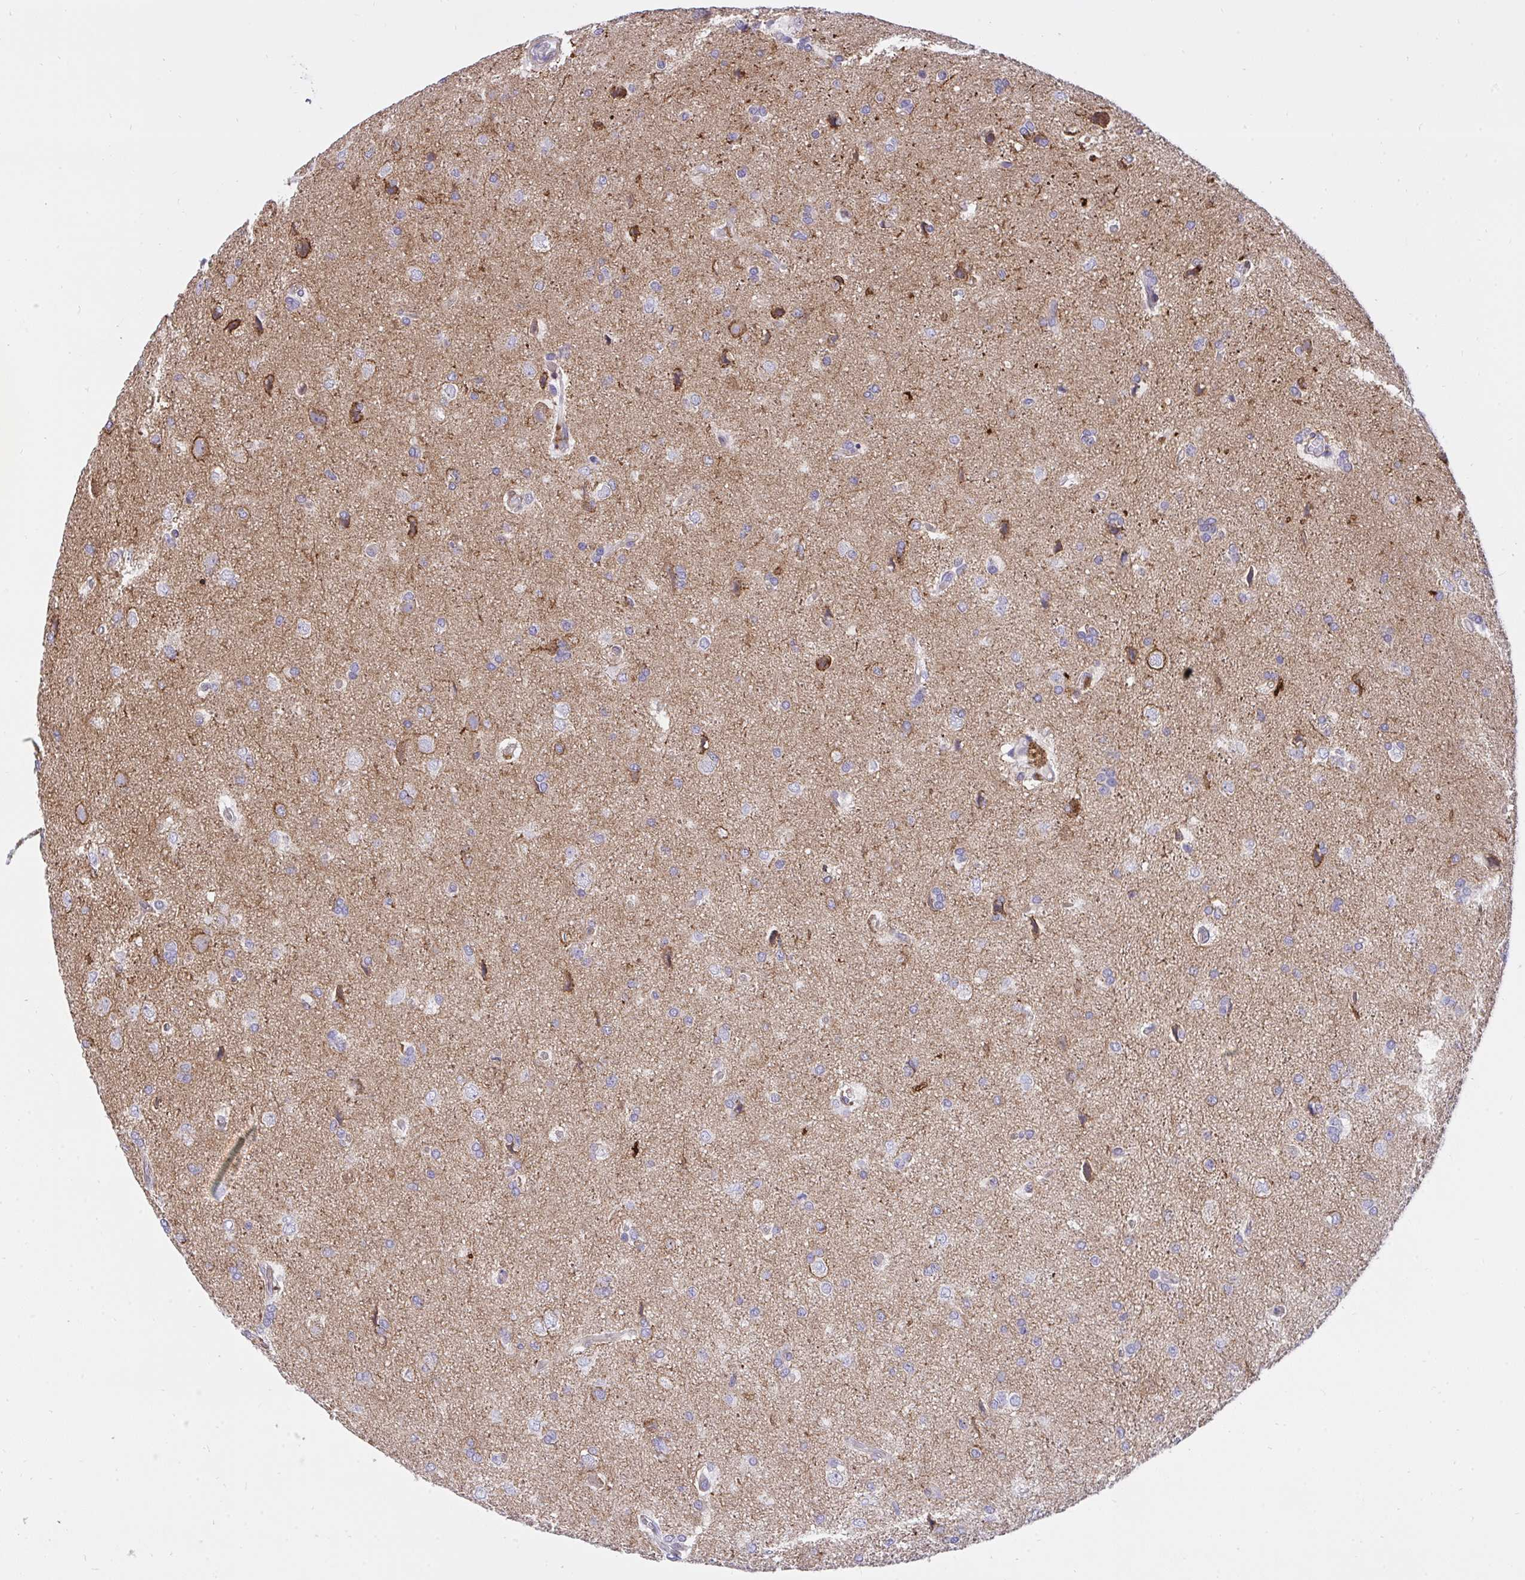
{"staining": {"intensity": "negative", "quantity": "none", "location": "none"}, "tissue": "glioma", "cell_type": "Tumor cells", "image_type": "cancer", "snomed": [{"axis": "morphology", "description": "Glioma, malignant, High grade"}, {"axis": "topography", "description": "Brain"}], "caption": "There is no significant positivity in tumor cells of malignant high-grade glioma.", "gene": "ERI1", "patient": {"sex": "male", "age": 68}}